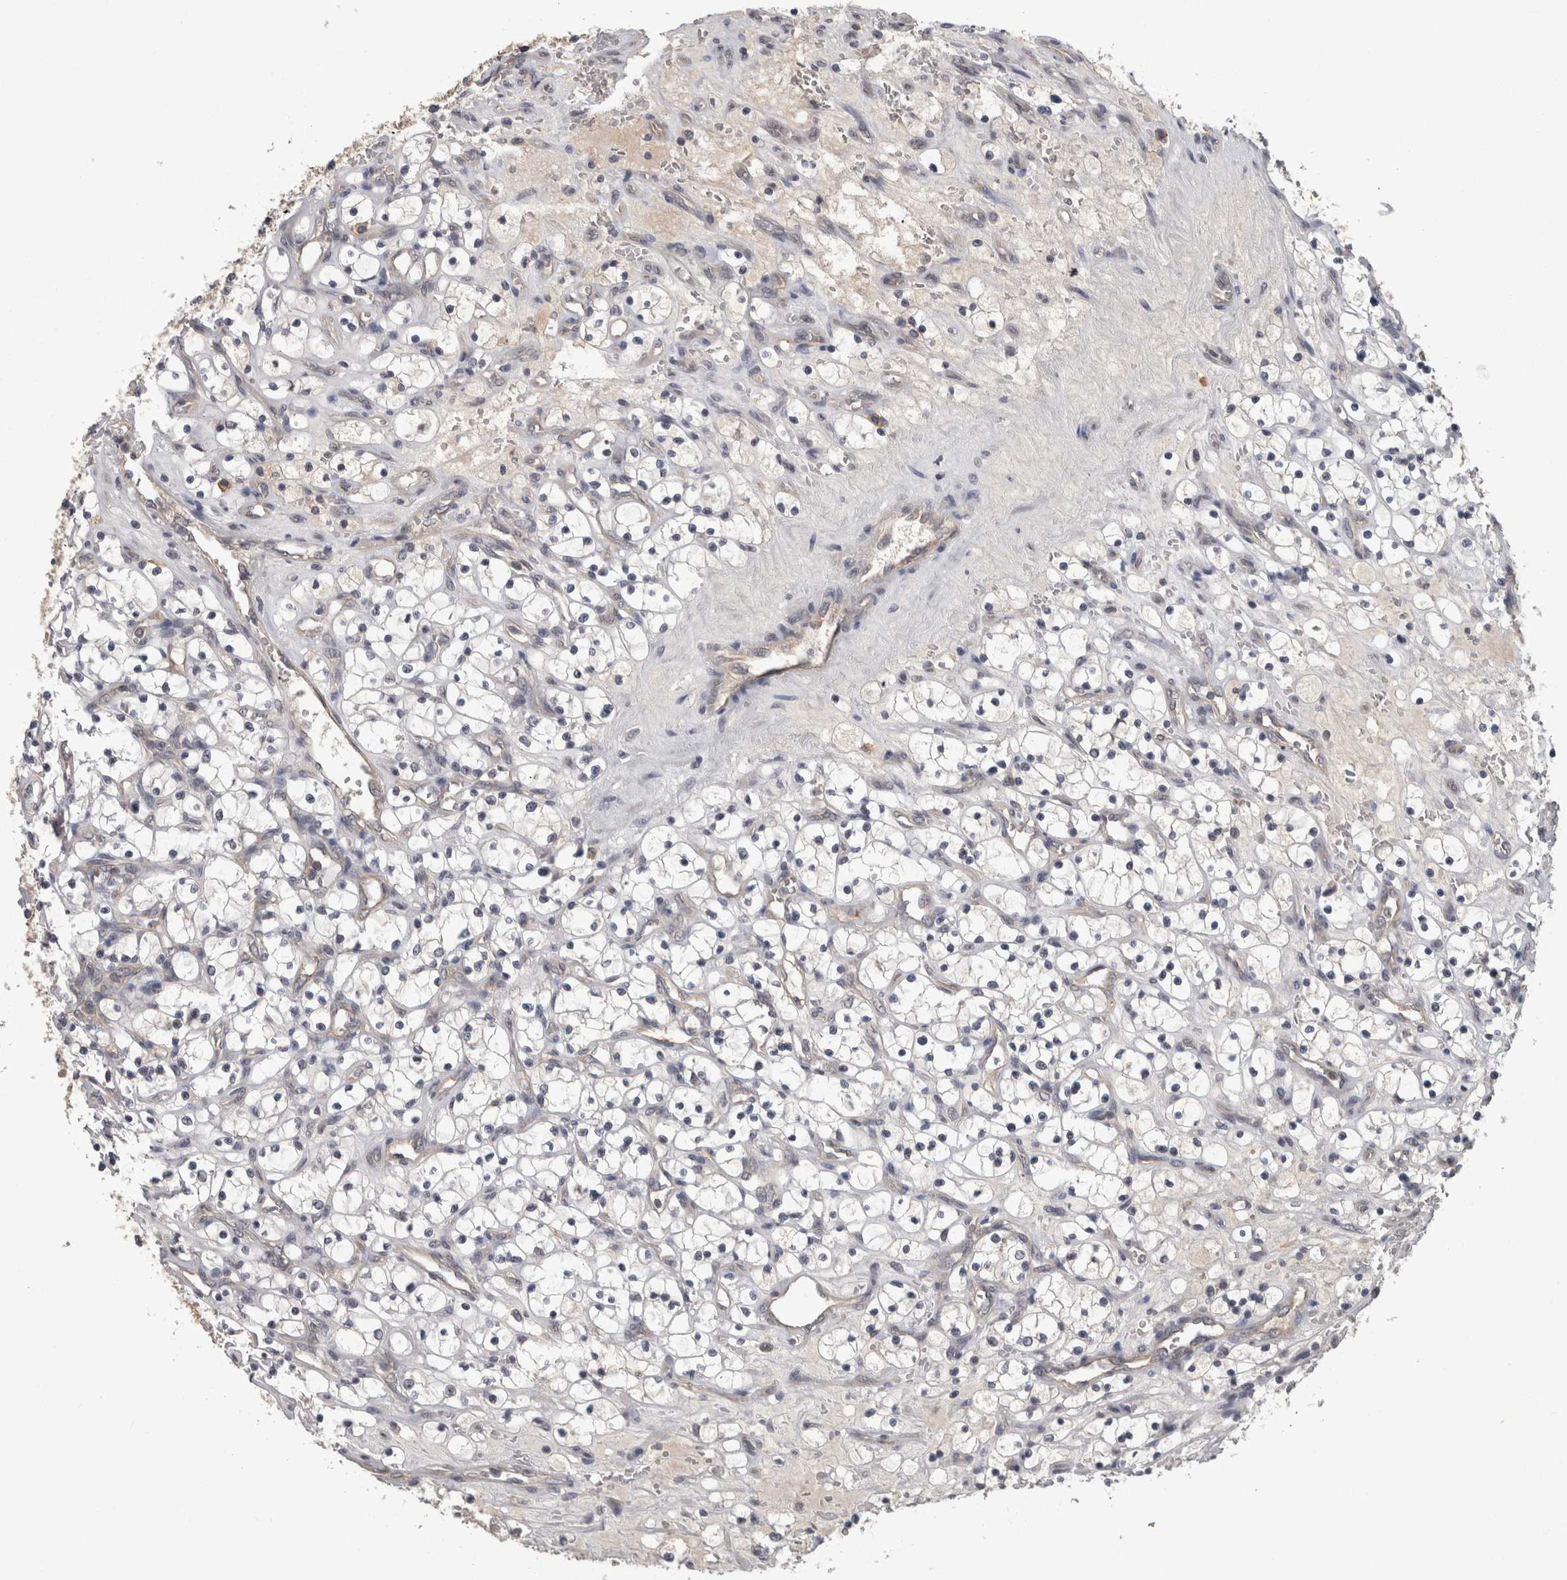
{"staining": {"intensity": "negative", "quantity": "none", "location": "none"}, "tissue": "renal cancer", "cell_type": "Tumor cells", "image_type": "cancer", "snomed": [{"axis": "morphology", "description": "Adenocarcinoma, NOS"}, {"axis": "topography", "description": "Kidney"}], "caption": "This photomicrograph is of renal adenocarcinoma stained with immunohistochemistry to label a protein in brown with the nuclei are counter-stained blue. There is no expression in tumor cells.", "gene": "PON3", "patient": {"sex": "female", "age": 69}}